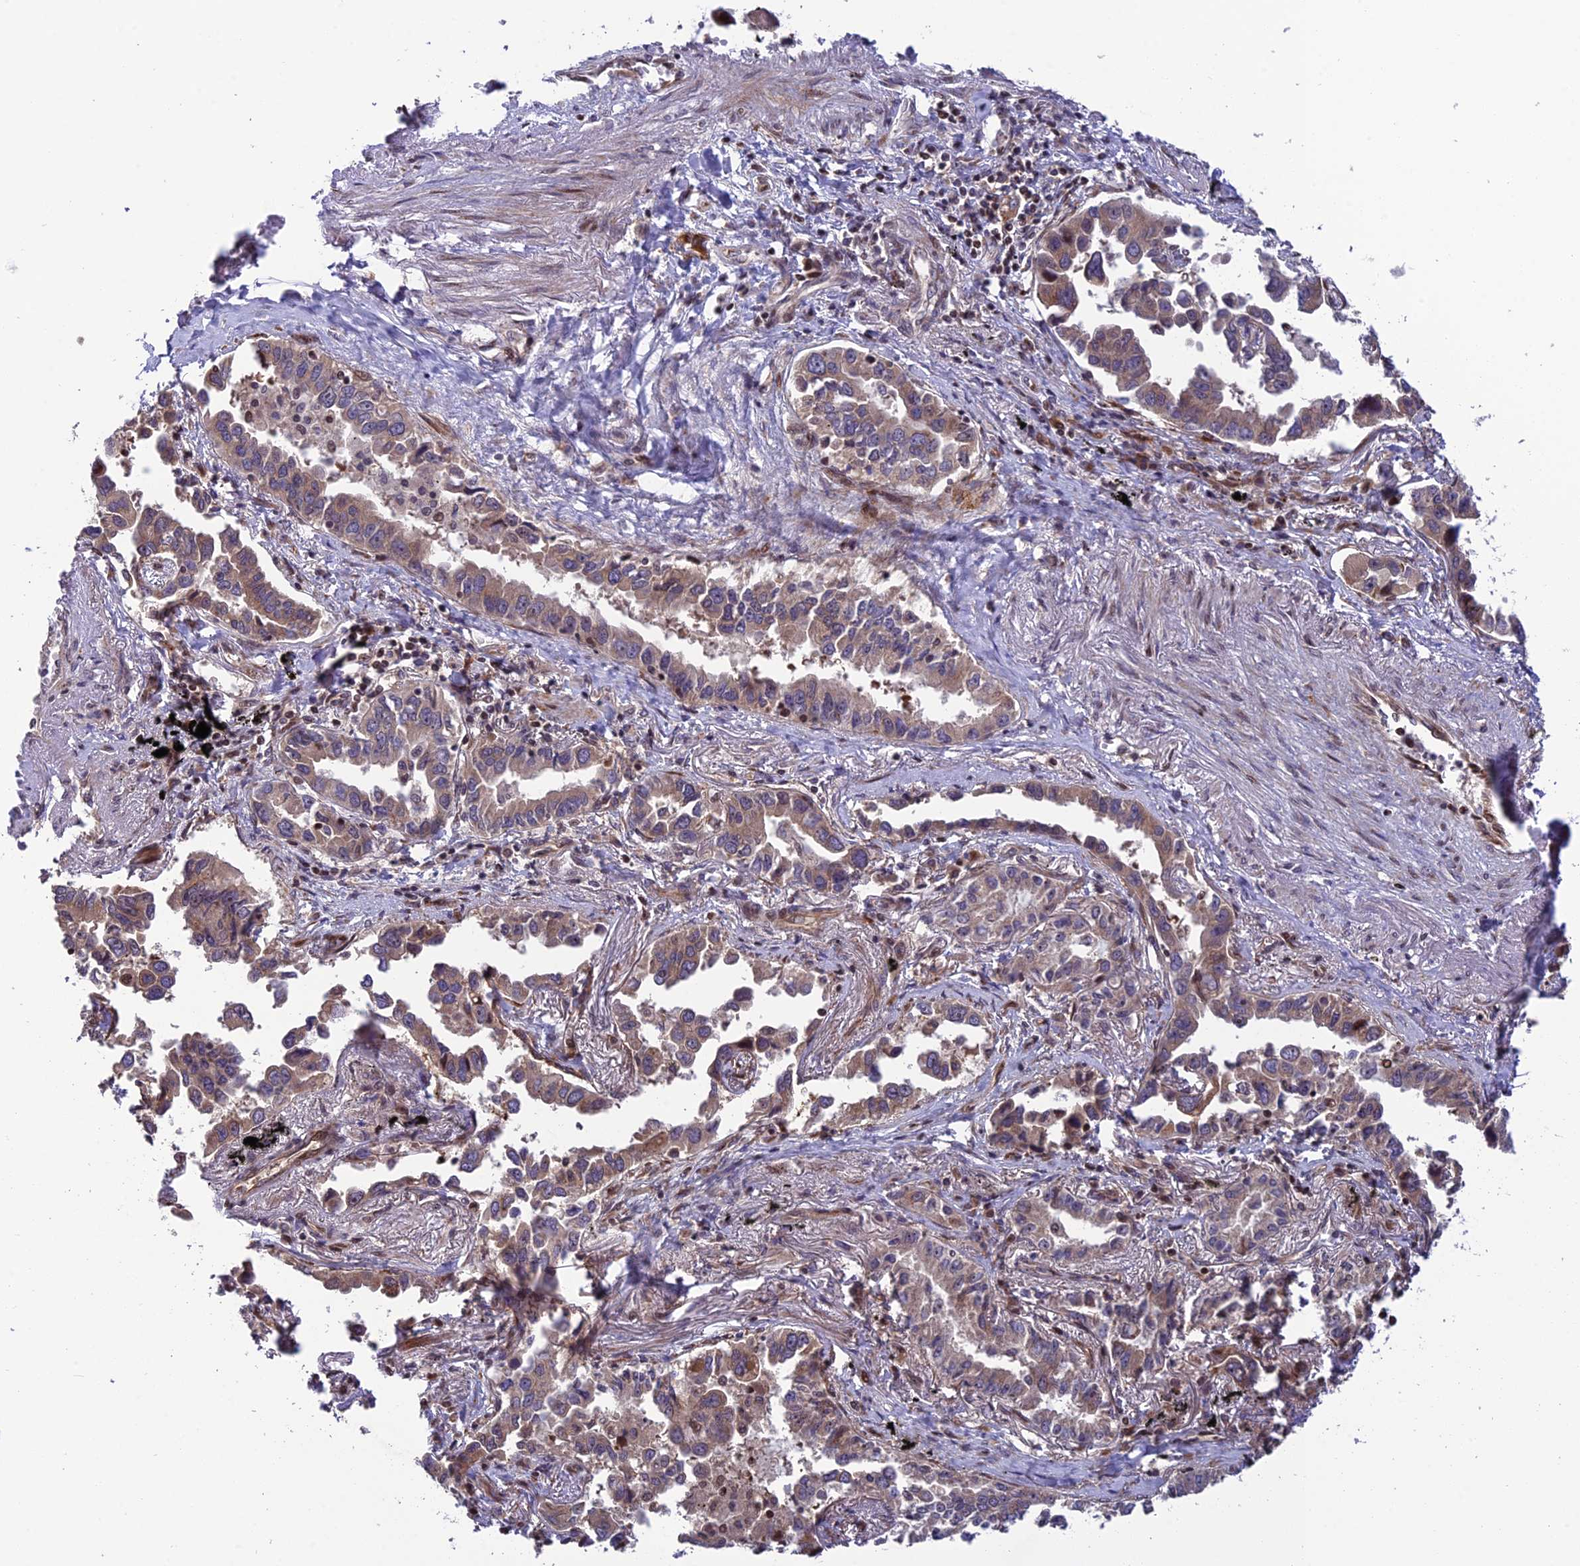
{"staining": {"intensity": "weak", "quantity": "25%-75%", "location": "cytoplasmic/membranous"}, "tissue": "lung cancer", "cell_type": "Tumor cells", "image_type": "cancer", "snomed": [{"axis": "morphology", "description": "Adenocarcinoma, NOS"}, {"axis": "topography", "description": "Lung"}], "caption": "This image demonstrates lung cancer (adenocarcinoma) stained with immunohistochemistry to label a protein in brown. The cytoplasmic/membranous of tumor cells show weak positivity for the protein. Nuclei are counter-stained blue.", "gene": "SMIM7", "patient": {"sex": "male", "age": 67}}